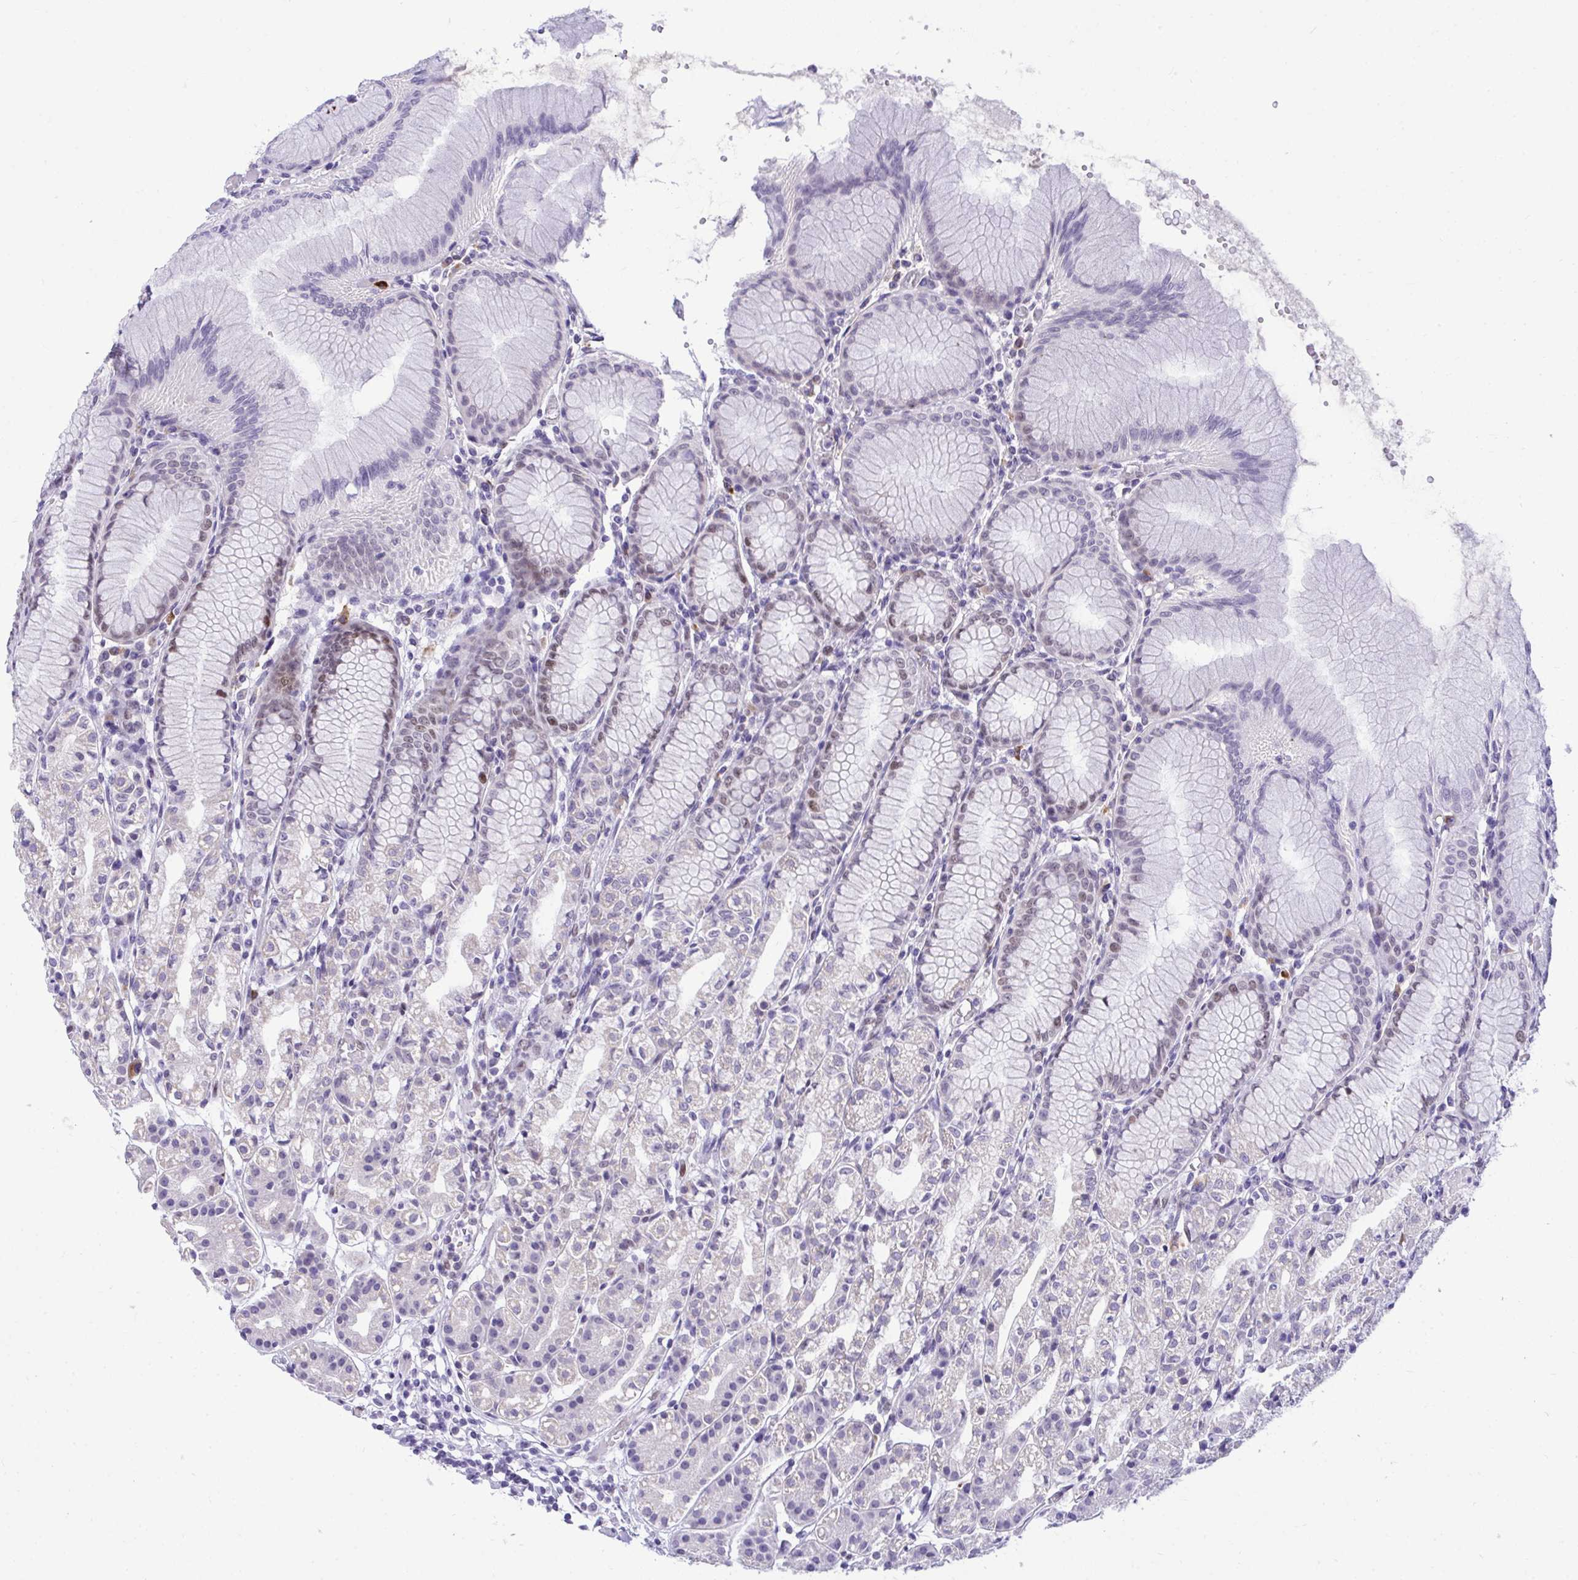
{"staining": {"intensity": "moderate", "quantity": "<25%", "location": "nuclear"}, "tissue": "stomach", "cell_type": "Glandular cells", "image_type": "normal", "snomed": [{"axis": "morphology", "description": "Normal tissue, NOS"}, {"axis": "topography", "description": "Stomach"}], "caption": "Immunohistochemical staining of benign human stomach shows moderate nuclear protein positivity in about <25% of glandular cells.", "gene": "TEAD4", "patient": {"sex": "female", "age": 57}}